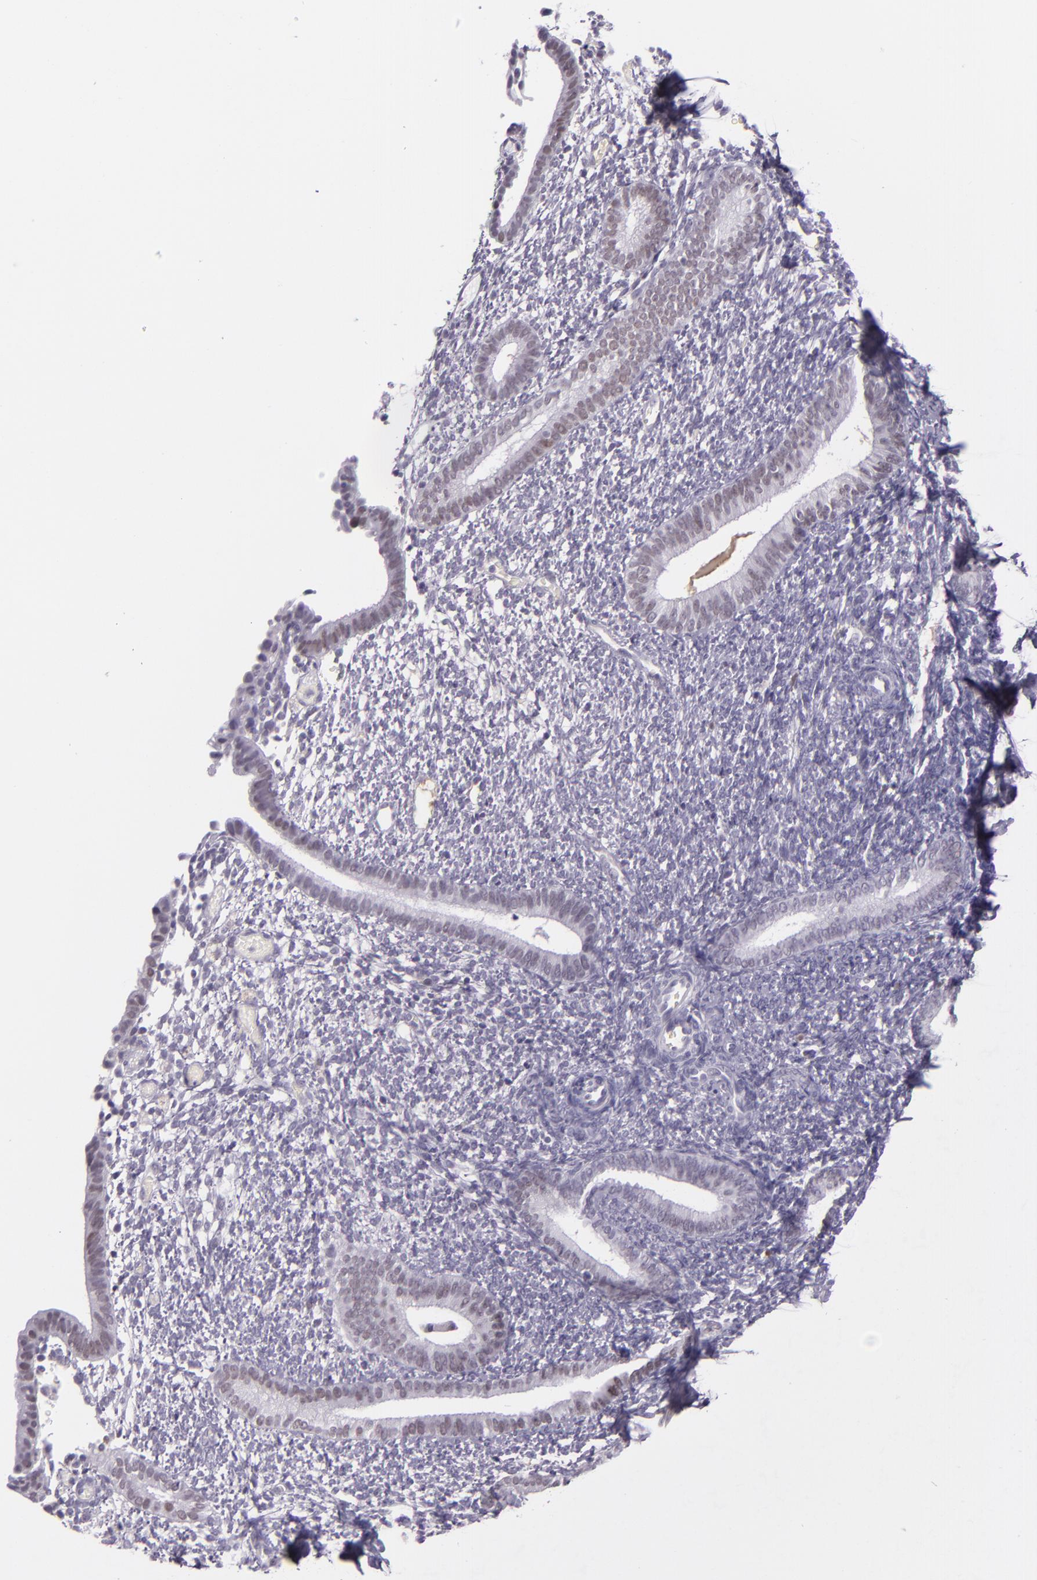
{"staining": {"intensity": "negative", "quantity": "none", "location": "none"}, "tissue": "endometrium", "cell_type": "Cells in endometrial stroma", "image_type": "normal", "snomed": [{"axis": "morphology", "description": "Normal tissue, NOS"}, {"axis": "topography", "description": "Smooth muscle"}, {"axis": "topography", "description": "Endometrium"}], "caption": "IHC photomicrograph of benign endometrium: endometrium stained with DAB demonstrates no significant protein staining in cells in endometrial stroma. (Brightfield microscopy of DAB (3,3'-diaminobenzidine) IHC at high magnification).", "gene": "CHEK2", "patient": {"sex": "female", "age": 57}}